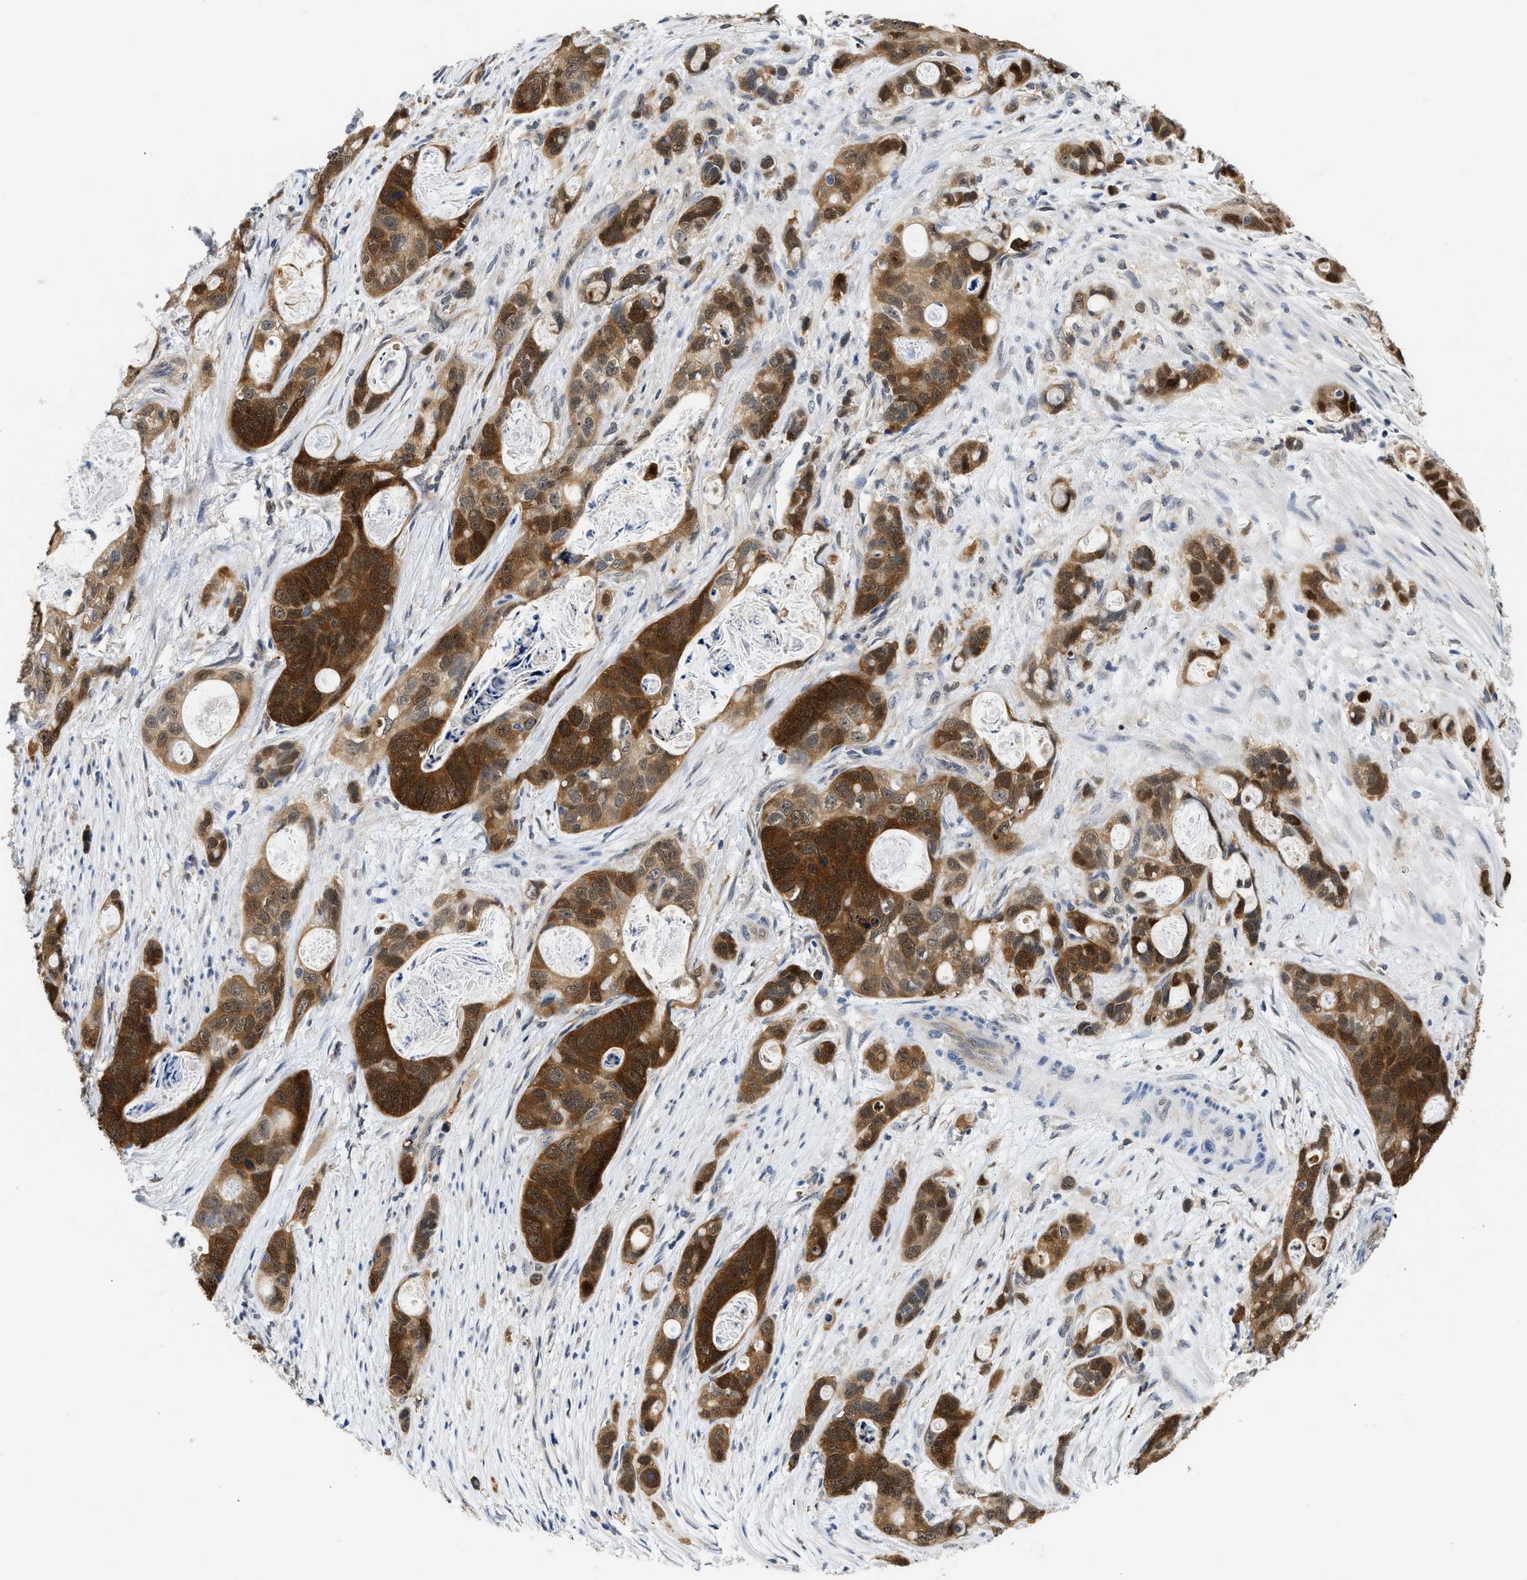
{"staining": {"intensity": "strong", "quantity": ">75%", "location": "cytoplasmic/membranous"}, "tissue": "stomach cancer", "cell_type": "Tumor cells", "image_type": "cancer", "snomed": [{"axis": "morphology", "description": "Normal tissue, NOS"}, {"axis": "morphology", "description": "Adenocarcinoma, NOS"}, {"axis": "topography", "description": "Stomach"}], "caption": "An immunohistochemistry (IHC) photomicrograph of tumor tissue is shown. Protein staining in brown highlights strong cytoplasmic/membranous positivity in stomach cancer within tumor cells.", "gene": "XPO5", "patient": {"sex": "female", "age": 89}}